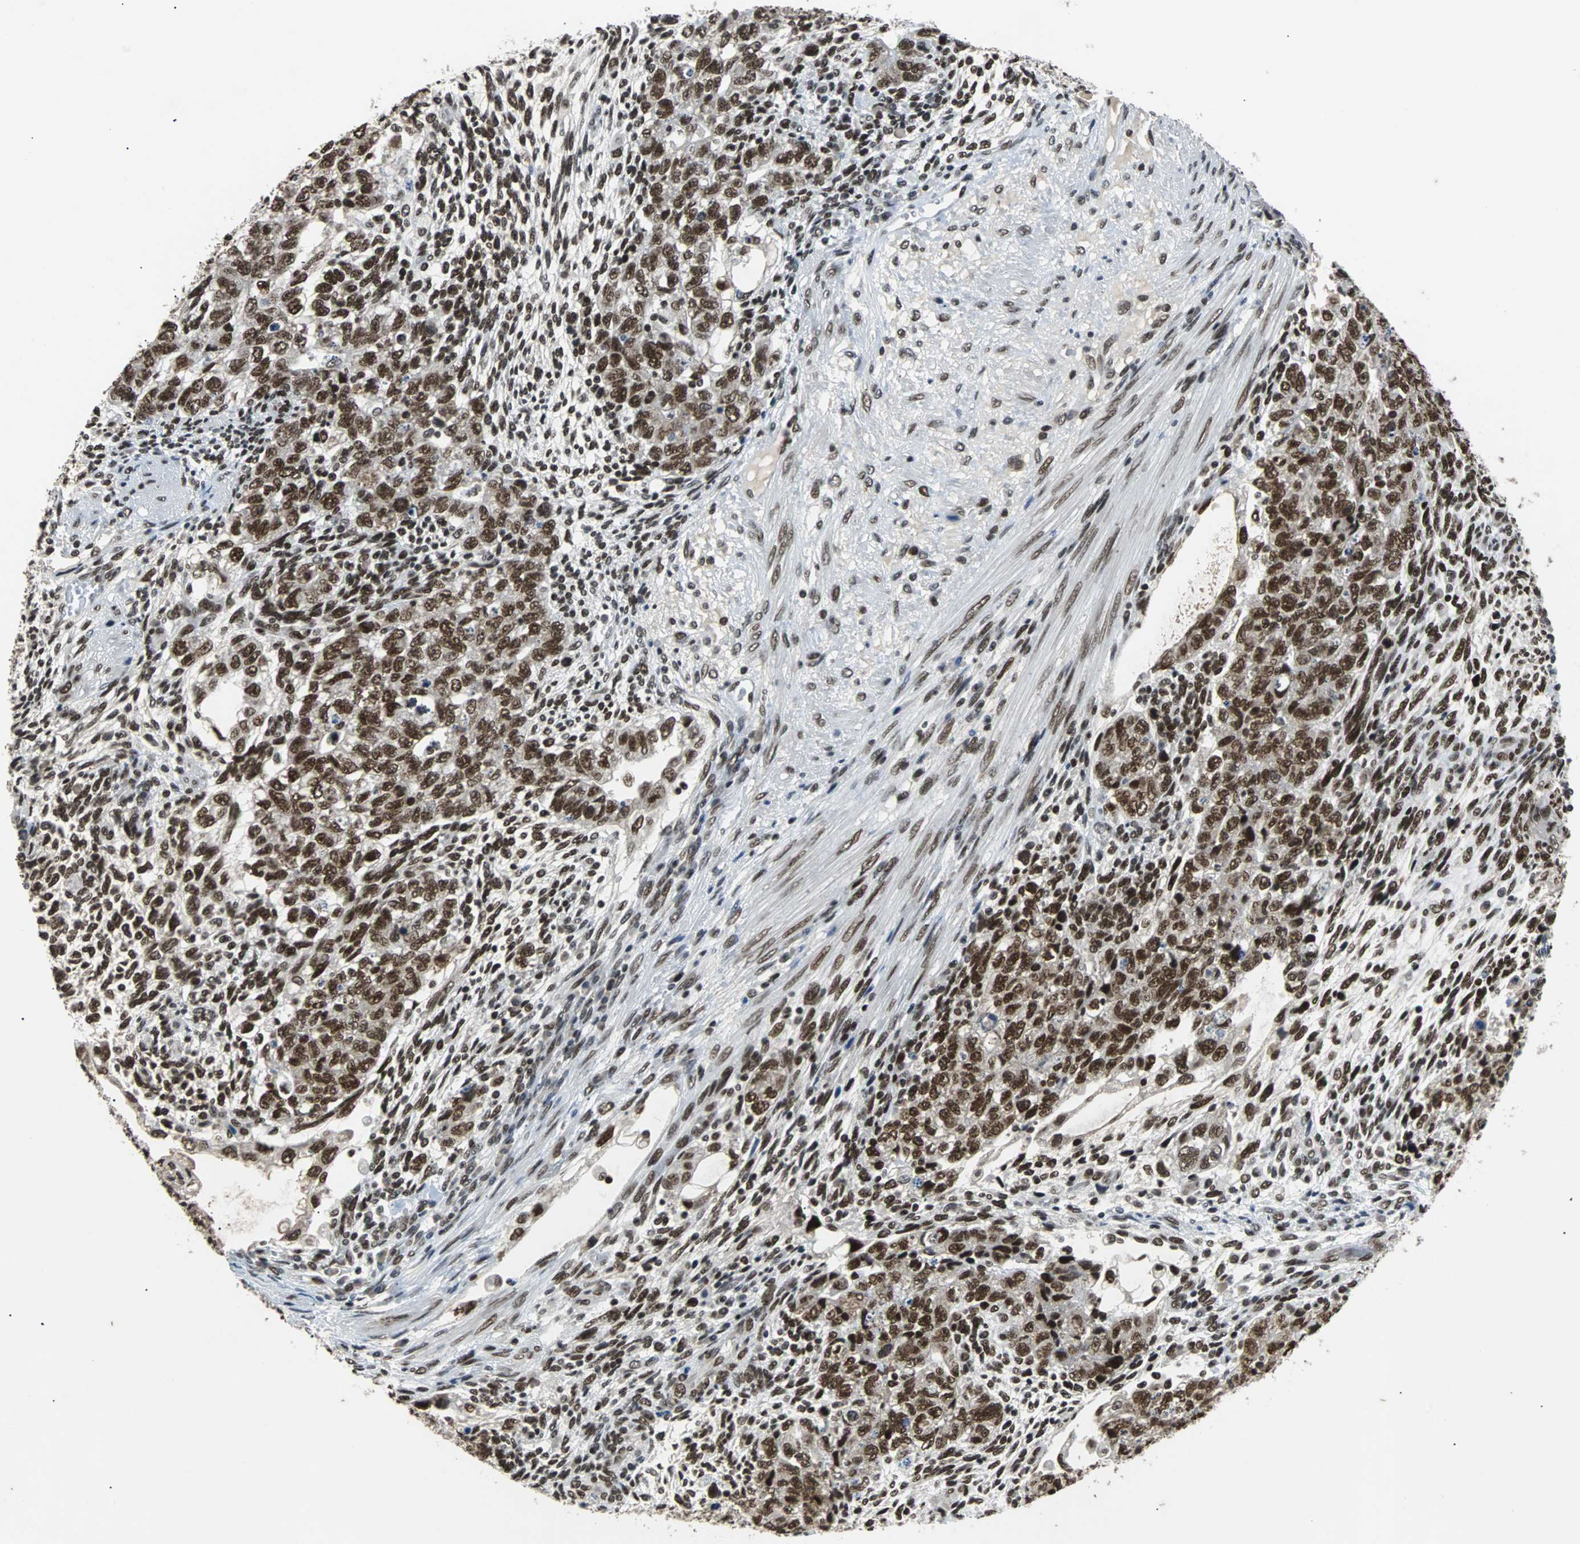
{"staining": {"intensity": "strong", "quantity": ">75%", "location": "nuclear"}, "tissue": "testis cancer", "cell_type": "Tumor cells", "image_type": "cancer", "snomed": [{"axis": "morphology", "description": "Normal tissue, NOS"}, {"axis": "morphology", "description": "Carcinoma, Embryonal, NOS"}, {"axis": "topography", "description": "Testis"}], "caption": "The image reveals a brown stain indicating the presence of a protein in the nuclear of tumor cells in testis cancer.", "gene": "GATAD2A", "patient": {"sex": "male", "age": 36}}